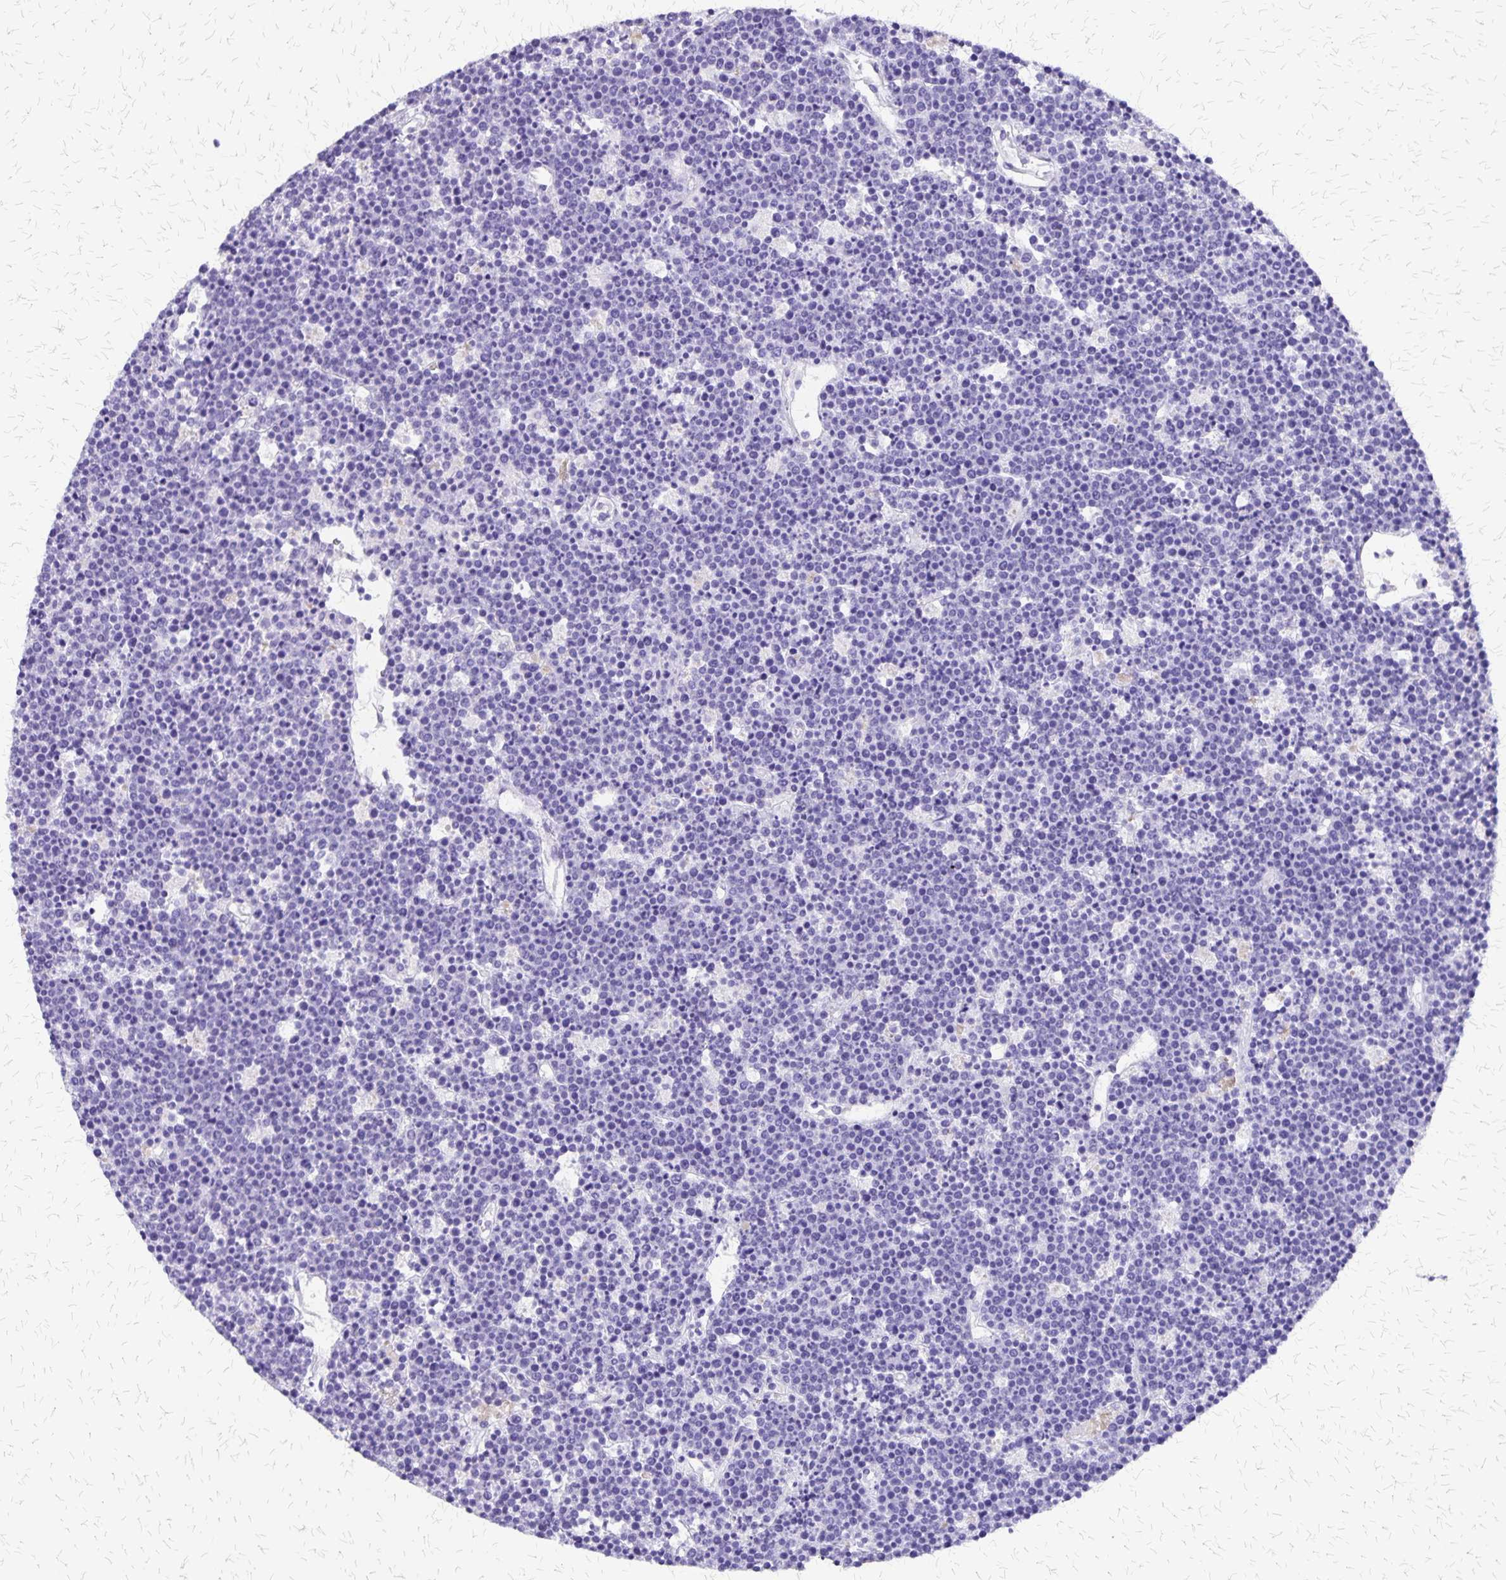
{"staining": {"intensity": "negative", "quantity": "none", "location": "none"}, "tissue": "lymphoma", "cell_type": "Tumor cells", "image_type": "cancer", "snomed": [{"axis": "morphology", "description": "Malignant lymphoma, non-Hodgkin's type, High grade"}, {"axis": "topography", "description": "Ovary"}], "caption": "Immunohistochemical staining of lymphoma demonstrates no significant positivity in tumor cells. Nuclei are stained in blue.", "gene": "SLC13A2", "patient": {"sex": "female", "age": 56}}